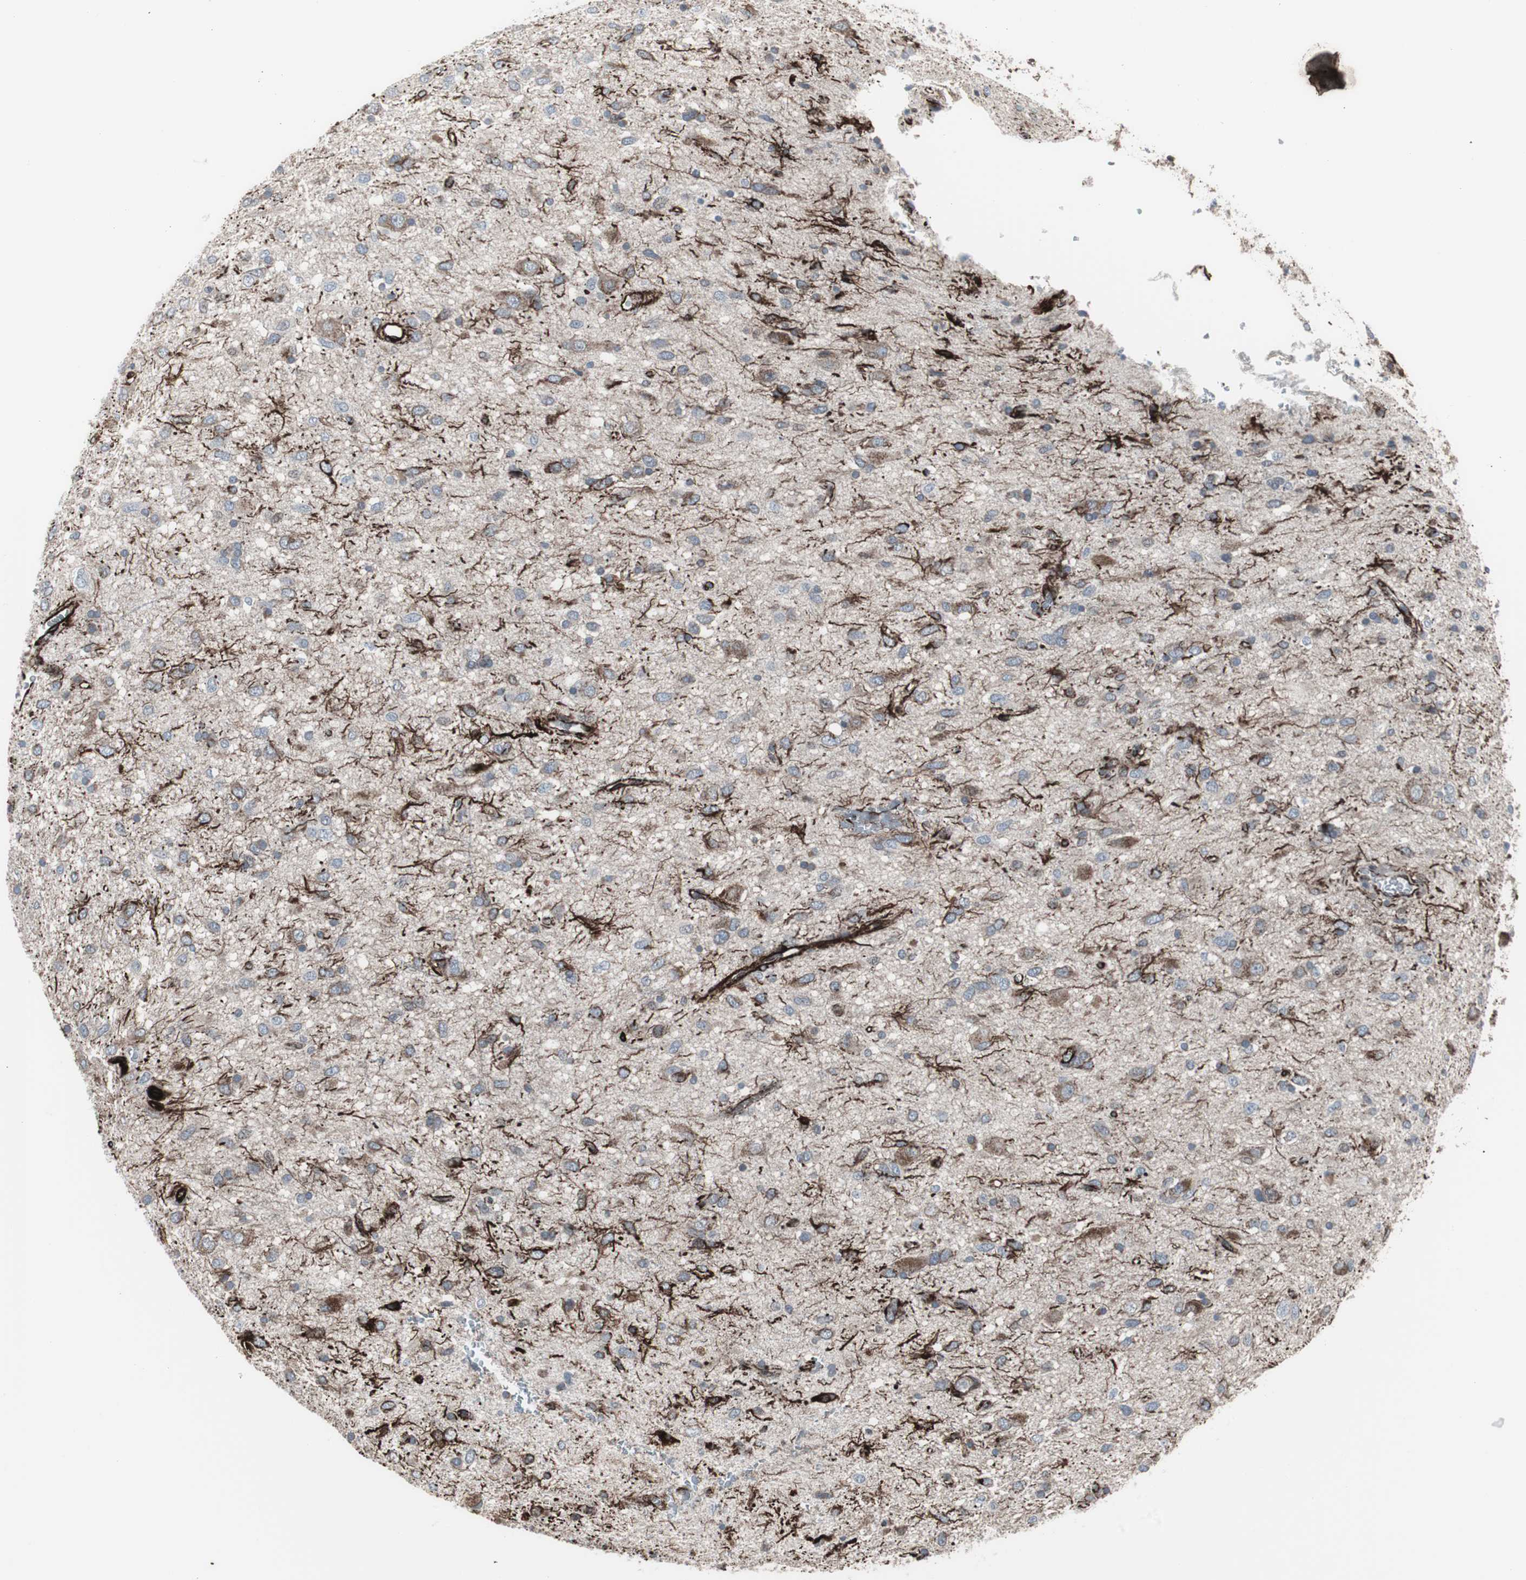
{"staining": {"intensity": "weak", "quantity": "25%-75%", "location": "cytoplasmic/membranous"}, "tissue": "glioma", "cell_type": "Tumor cells", "image_type": "cancer", "snomed": [{"axis": "morphology", "description": "Glioma, malignant, Low grade"}, {"axis": "topography", "description": "Brain"}], "caption": "Immunohistochemistry of malignant low-grade glioma displays low levels of weak cytoplasmic/membranous staining in about 25%-75% of tumor cells.", "gene": "PDGFA", "patient": {"sex": "male", "age": 77}}